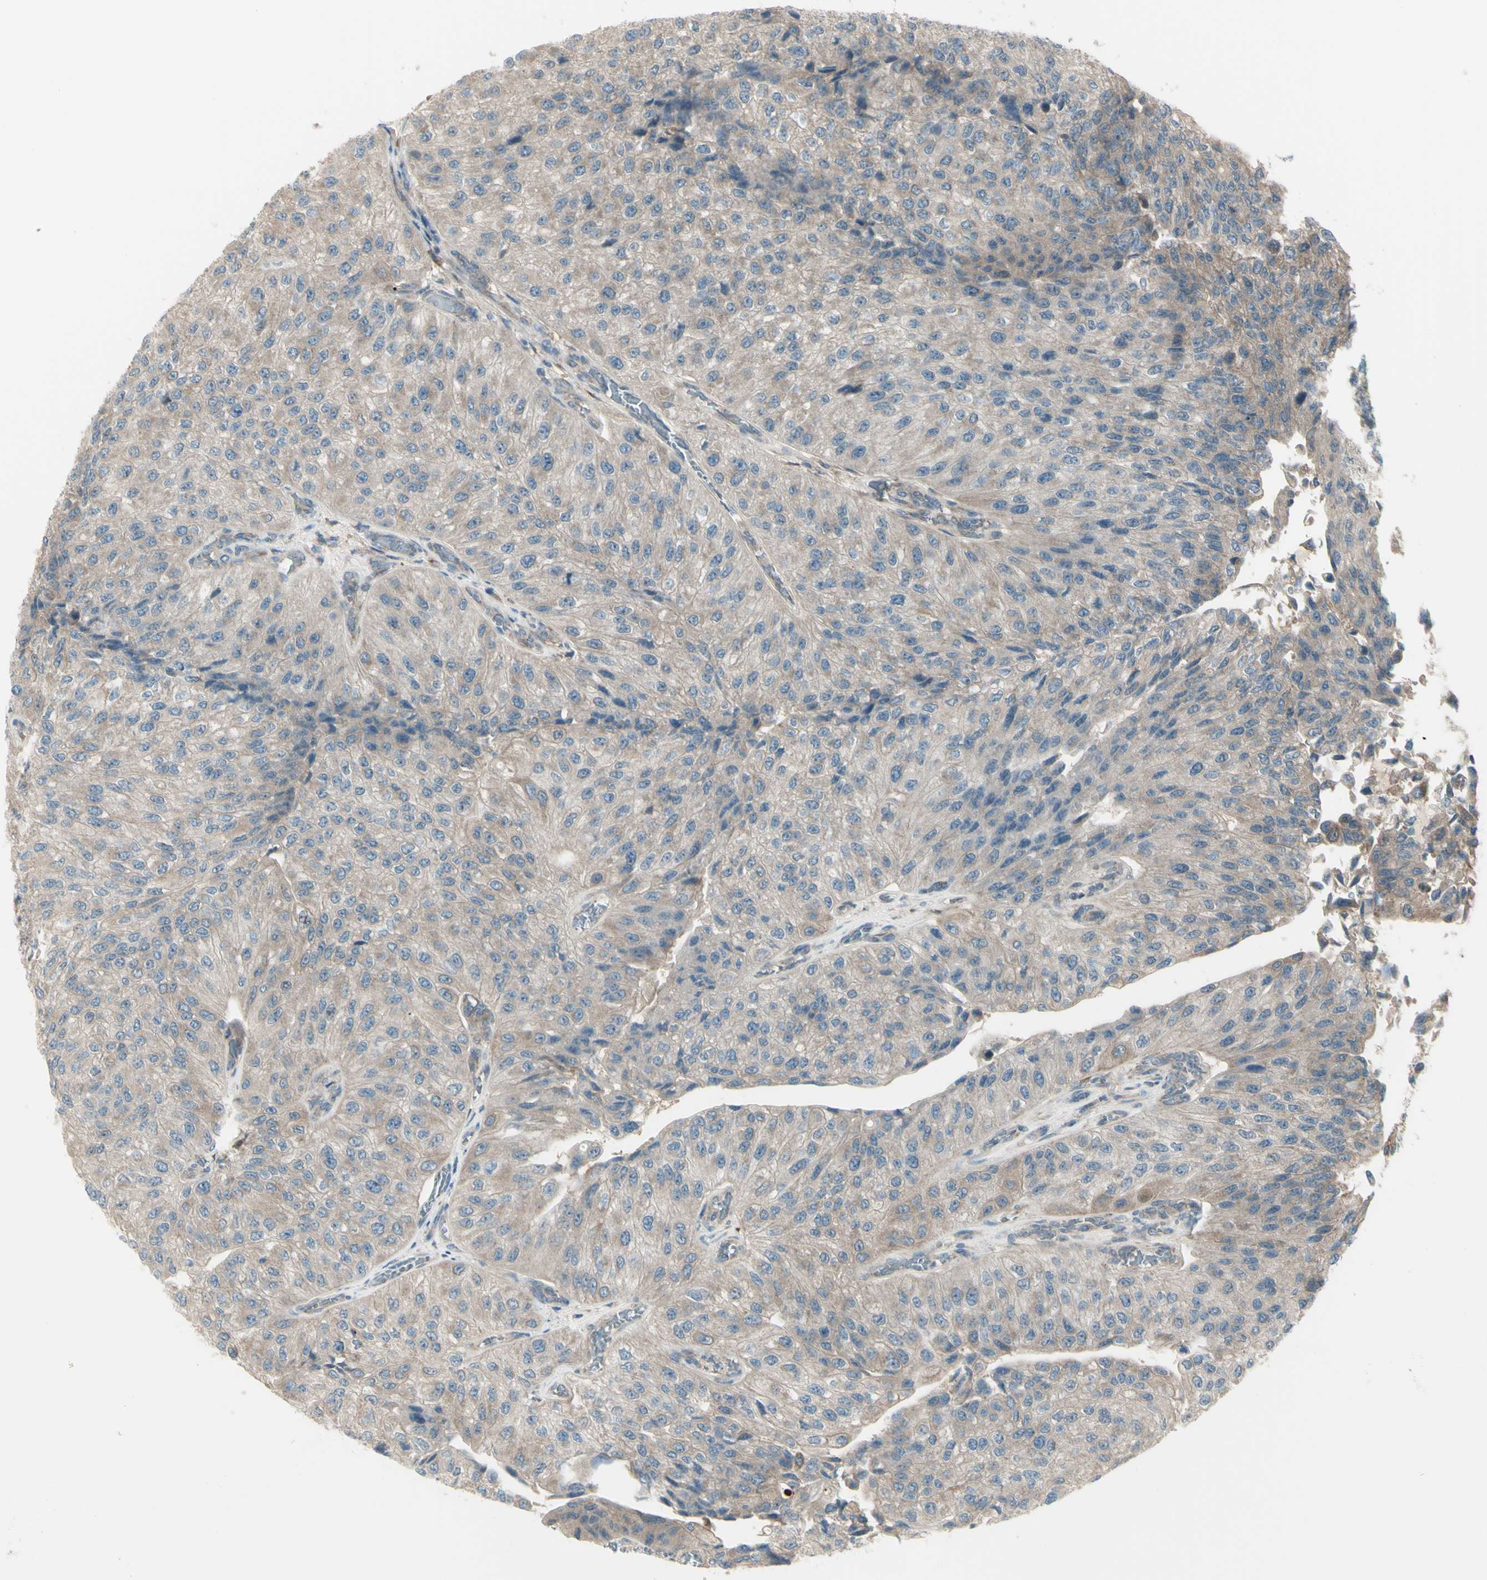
{"staining": {"intensity": "weak", "quantity": ">75%", "location": "cytoplasmic/membranous"}, "tissue": "urothelial cancer", "cell_type": "Tumor cells", "image_type": "cancer", "snomed": [{"axis": "morphology", "description": "Urothelial carcinoma, High grade"}, {"axis": "topography", "description": "Kidney"}, {"axis": "topography", "description": "Urinary bladder"}], "caption": "Approximately >75% of tumor cells in urothelial cancer reveal weak cytoplasmic/membranous protein expression as visualized by brown immunohistochemical staining.", "gene": "NAXD", "patient": {"sex": "male", "age": 77}}